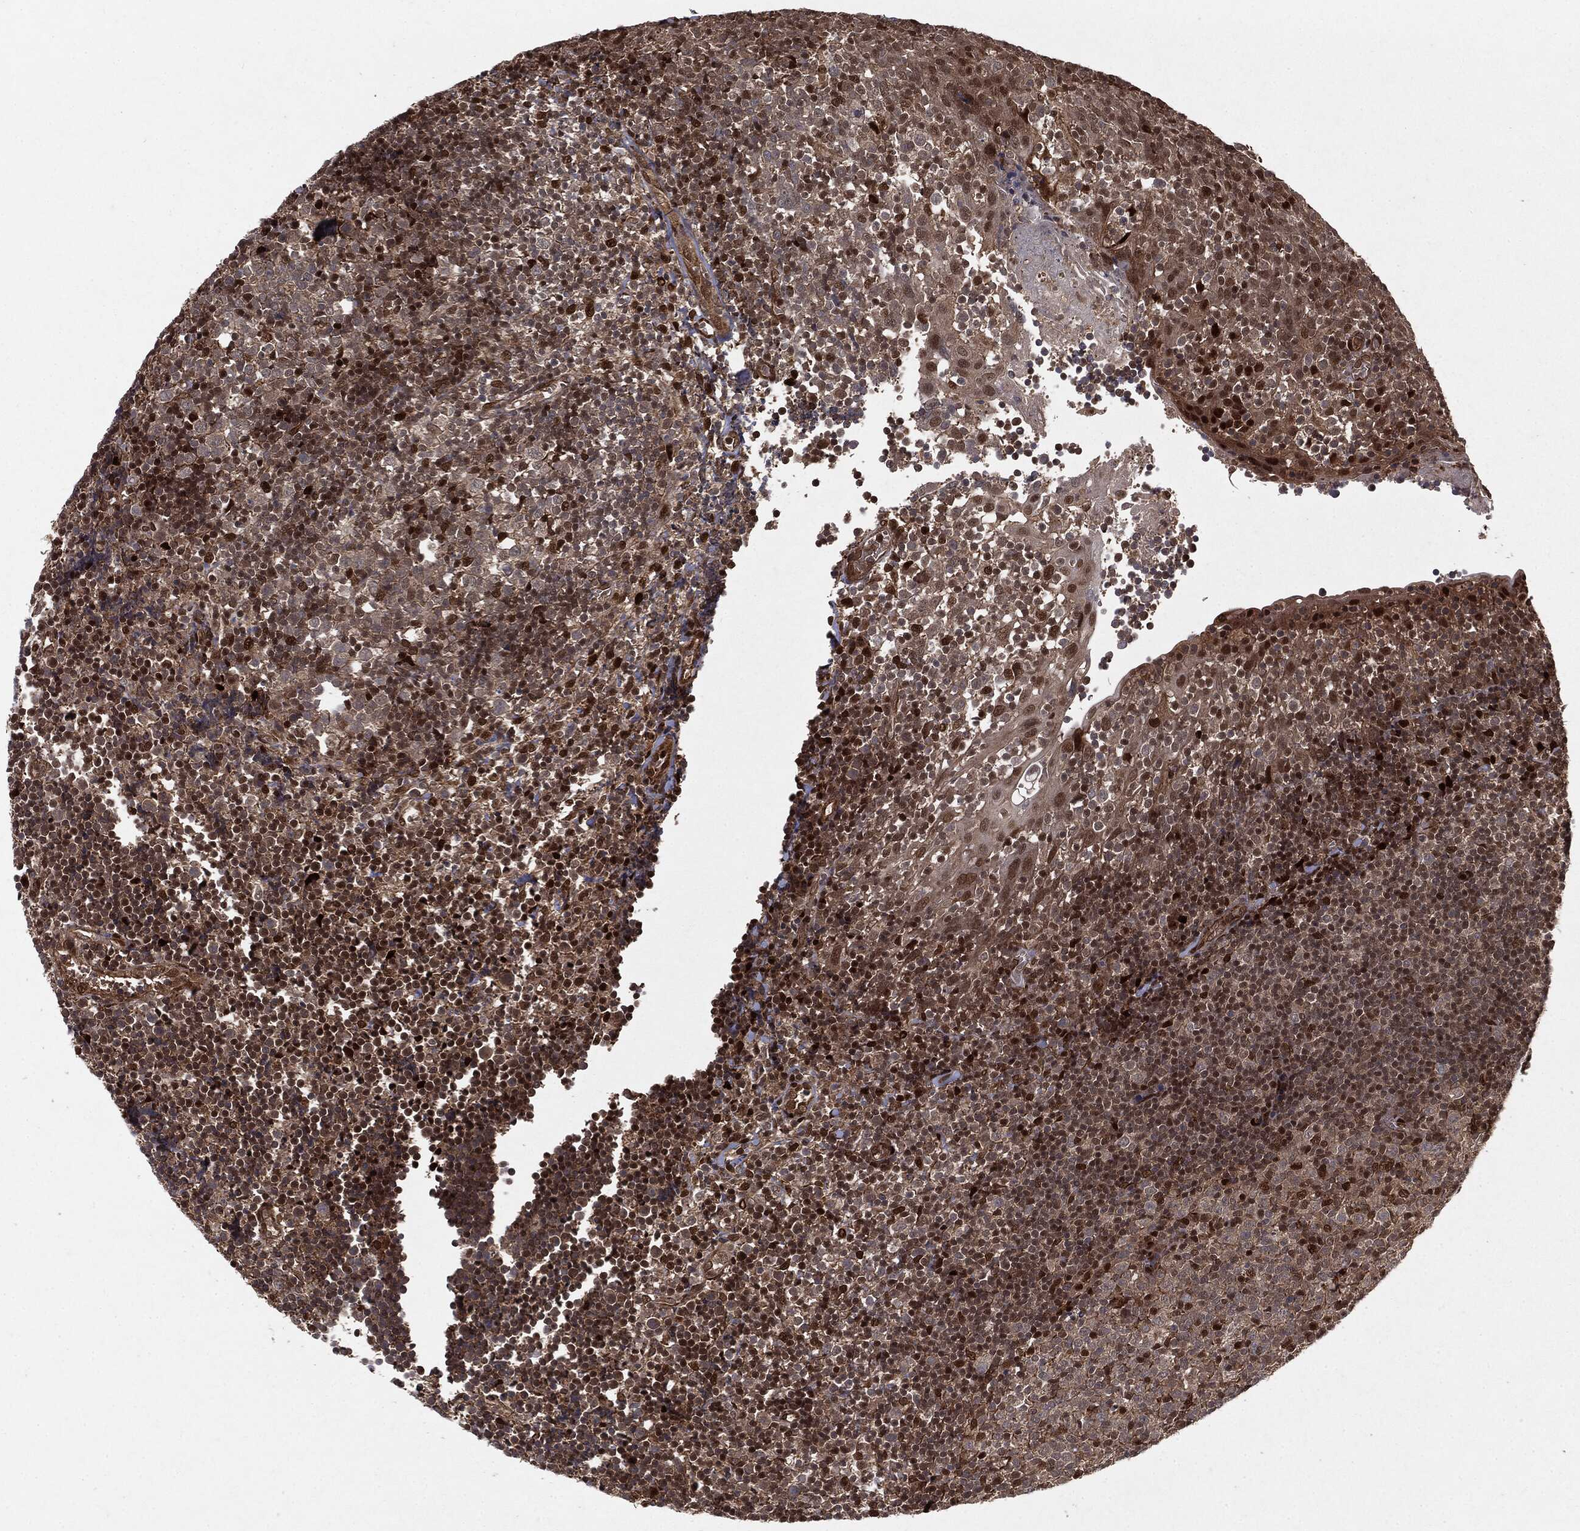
{"staining": {"intensity": "strong", "quantity": "<25%", "location": "nuclear"}, "tissue": "tonsil", "cell_type": "Germinal center cells", "image_type": "normal", "snomed": [{"axis": "morphology", "description": "Normal tissue, NOS"}, {"axis": "topography", "description": "Tonsil"}], "caption": "High-magnification brightfield microscopy of benign tonsil stained with DAB (3,3'-diaminobenzidine) (brown) and counterstained with hematoxylin (blue). germinal center cells exhibit strong nuclear staining is seen in approximately<25% of cells. The staining was performed using DAB (3,3'-diaminobenzidine), with brown indicating positive protein expression. Nuclei are stained blue with hematoxylin.", "gene": "RANBP9", "patient": {"sex": "female", "age": 5}}